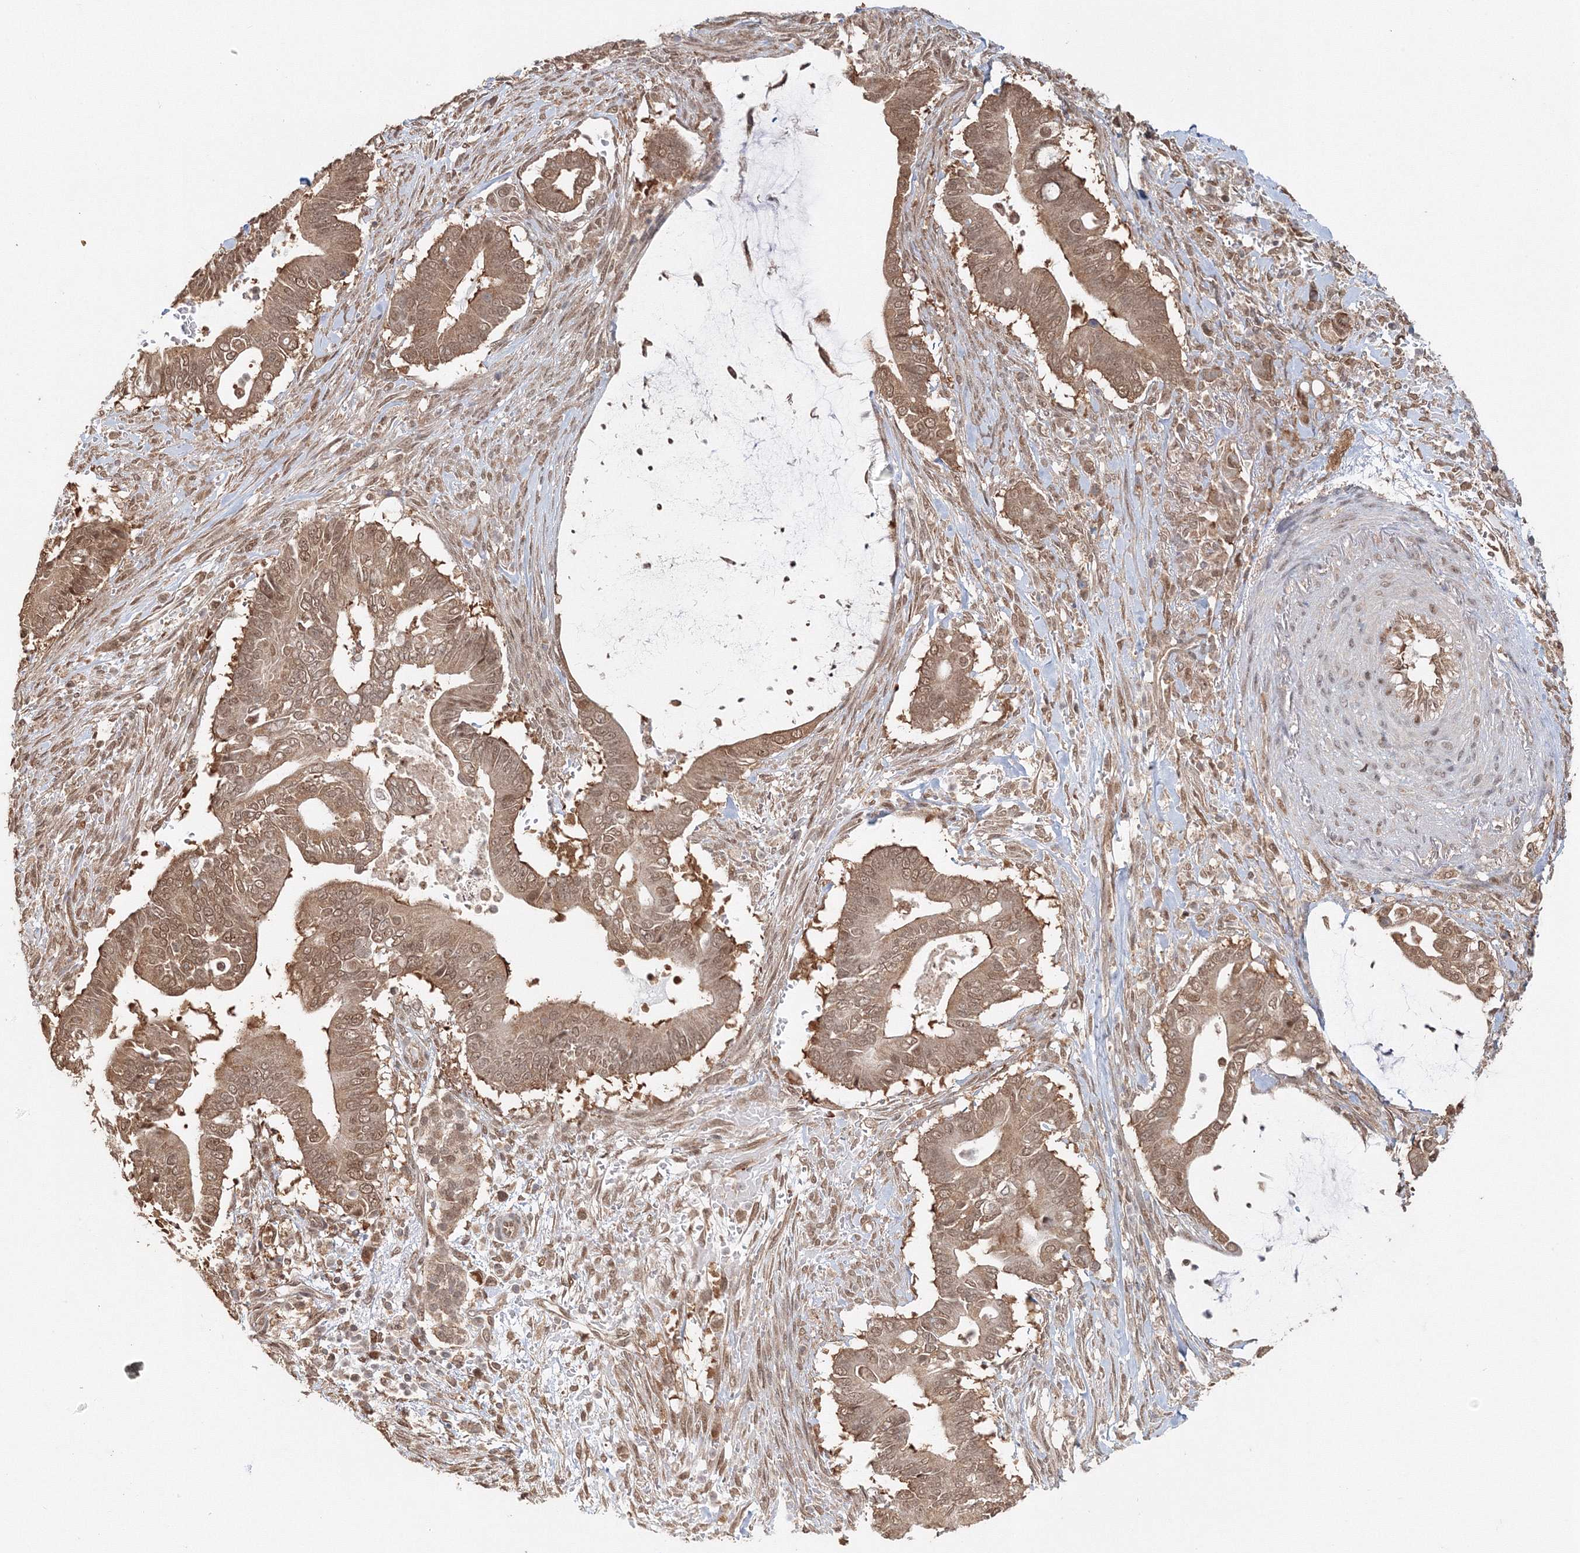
{"staining": {"intensity": "moderate", "quantity": ">75%", "location": "cytoplasmic/membranous,nuclear"}, "tissue": "pancreatic cancer", "cell_type": "Tumor cells", "image_type": "cancer", "snomed": [{"axis": "morphology", "description": "Adenocarcinoma, NOS"}, {"axis": "topography", "description": "Pancreas"}], "caption": "Immunohistochemistry (IHC) of adenocarcinoma (pancreatic) demonstrates medium levels of moderate cytoplasmic/membranous and nuclear staining in approximately >75% of tumor cells. (brown staining indicates protein expression, while blue staining denotes nuclei).", "gene": "PSMD6", "patient": {"sex": "male", "age": 68}}